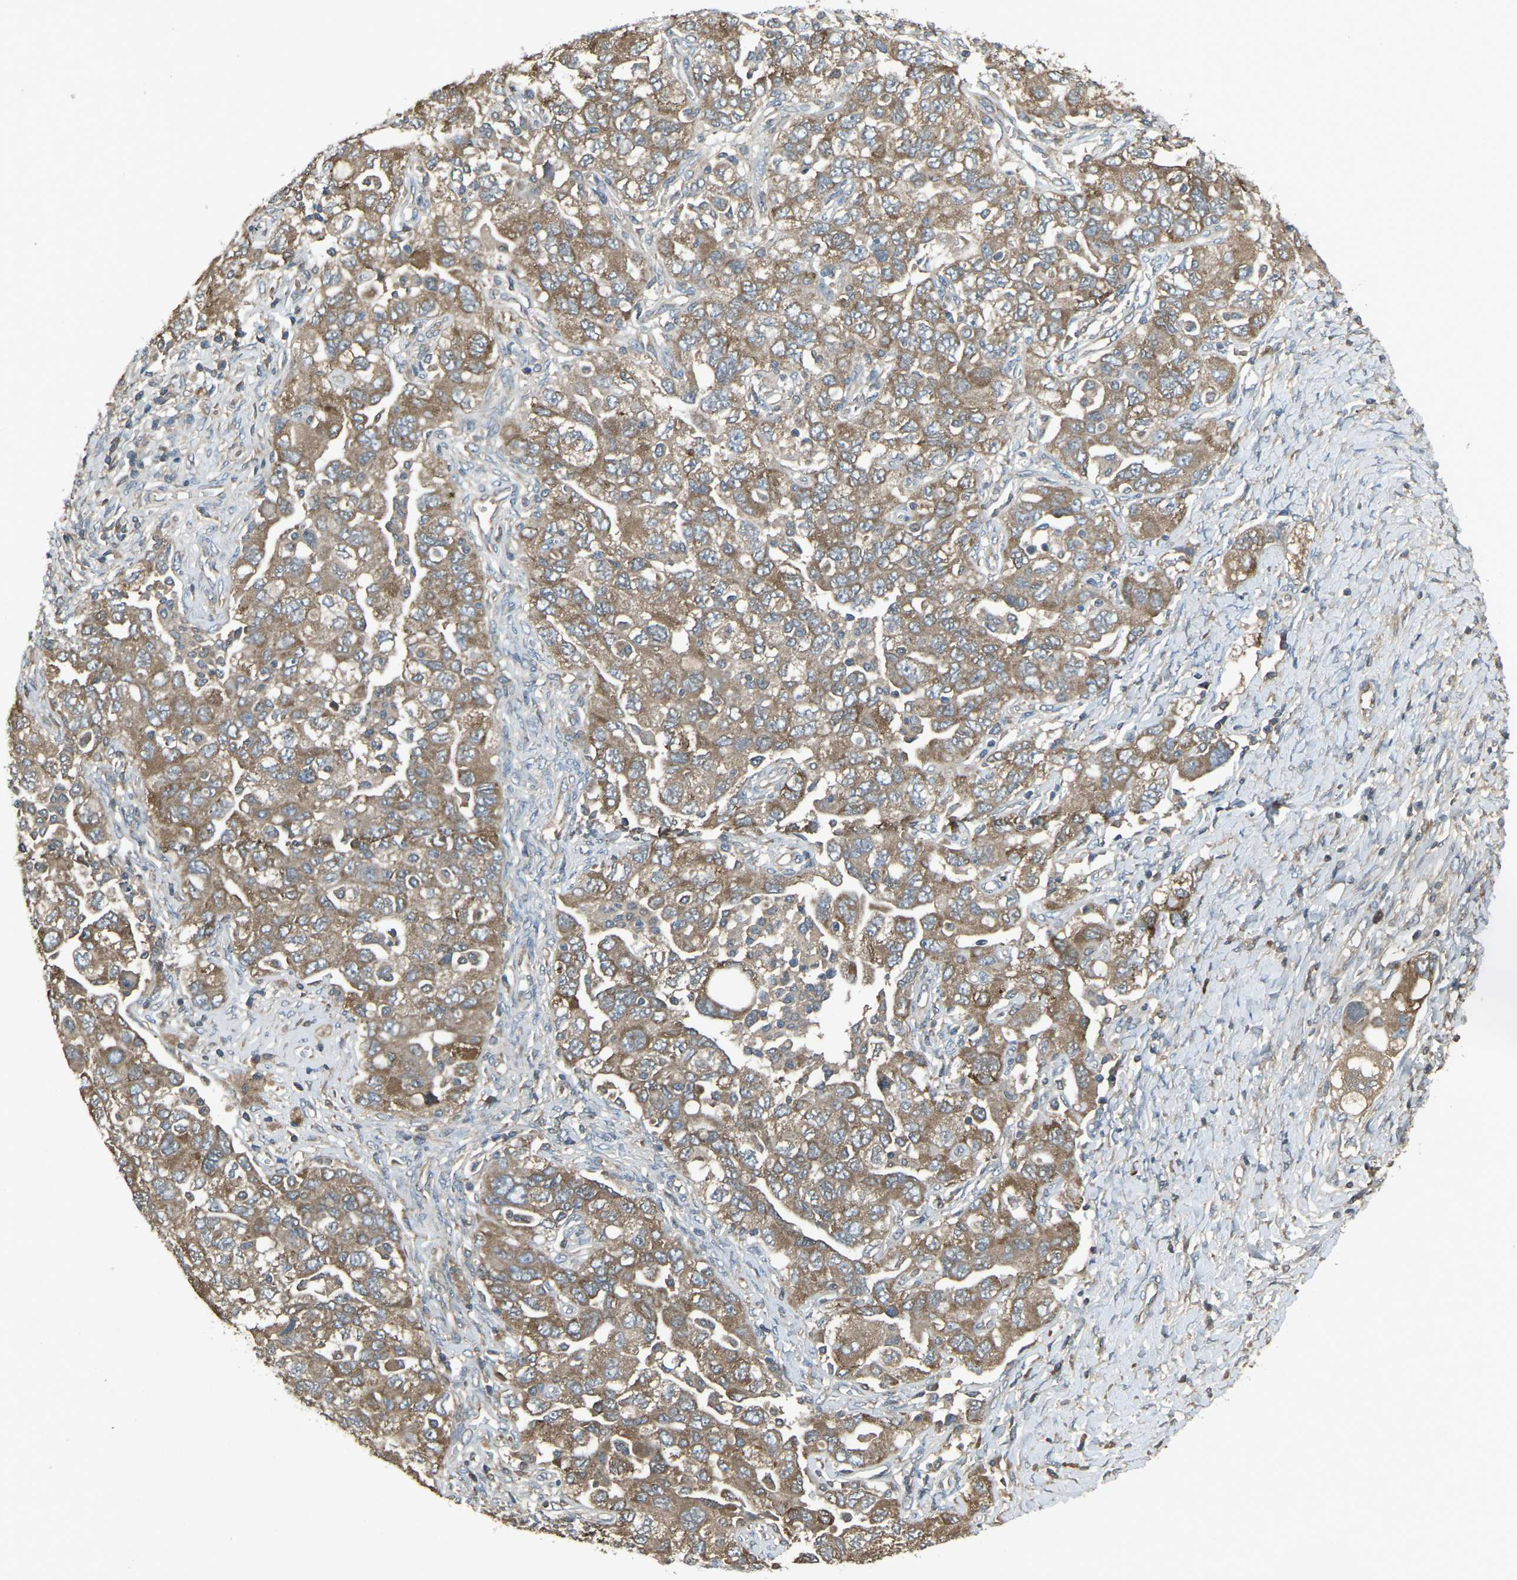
{"staining": {"intensity": "moderate", "quantity": ">75%", "location": "cytoplasmic/membranous"}, "tissue": "ovarian cancer", "cell_type": "Tumor cells", "image_type": "cancer", "snomed": [{"axis": "morphology", "description": "Carcinoma, NOS"}, {"axis": "morphology", "description": "Cystadenocarcinoma, serous, NOS"}, {"axis": "topography", "description": "Ovary"}], "caption": "Carcinoma (ovarian) was stained to show a protein in brown. There is medium levels of moderate cytoplasmic/membranous expression in about >75% of tumor cells.", "gene": "AIMP1", "patient": {"sex": "female", "age": 69}}